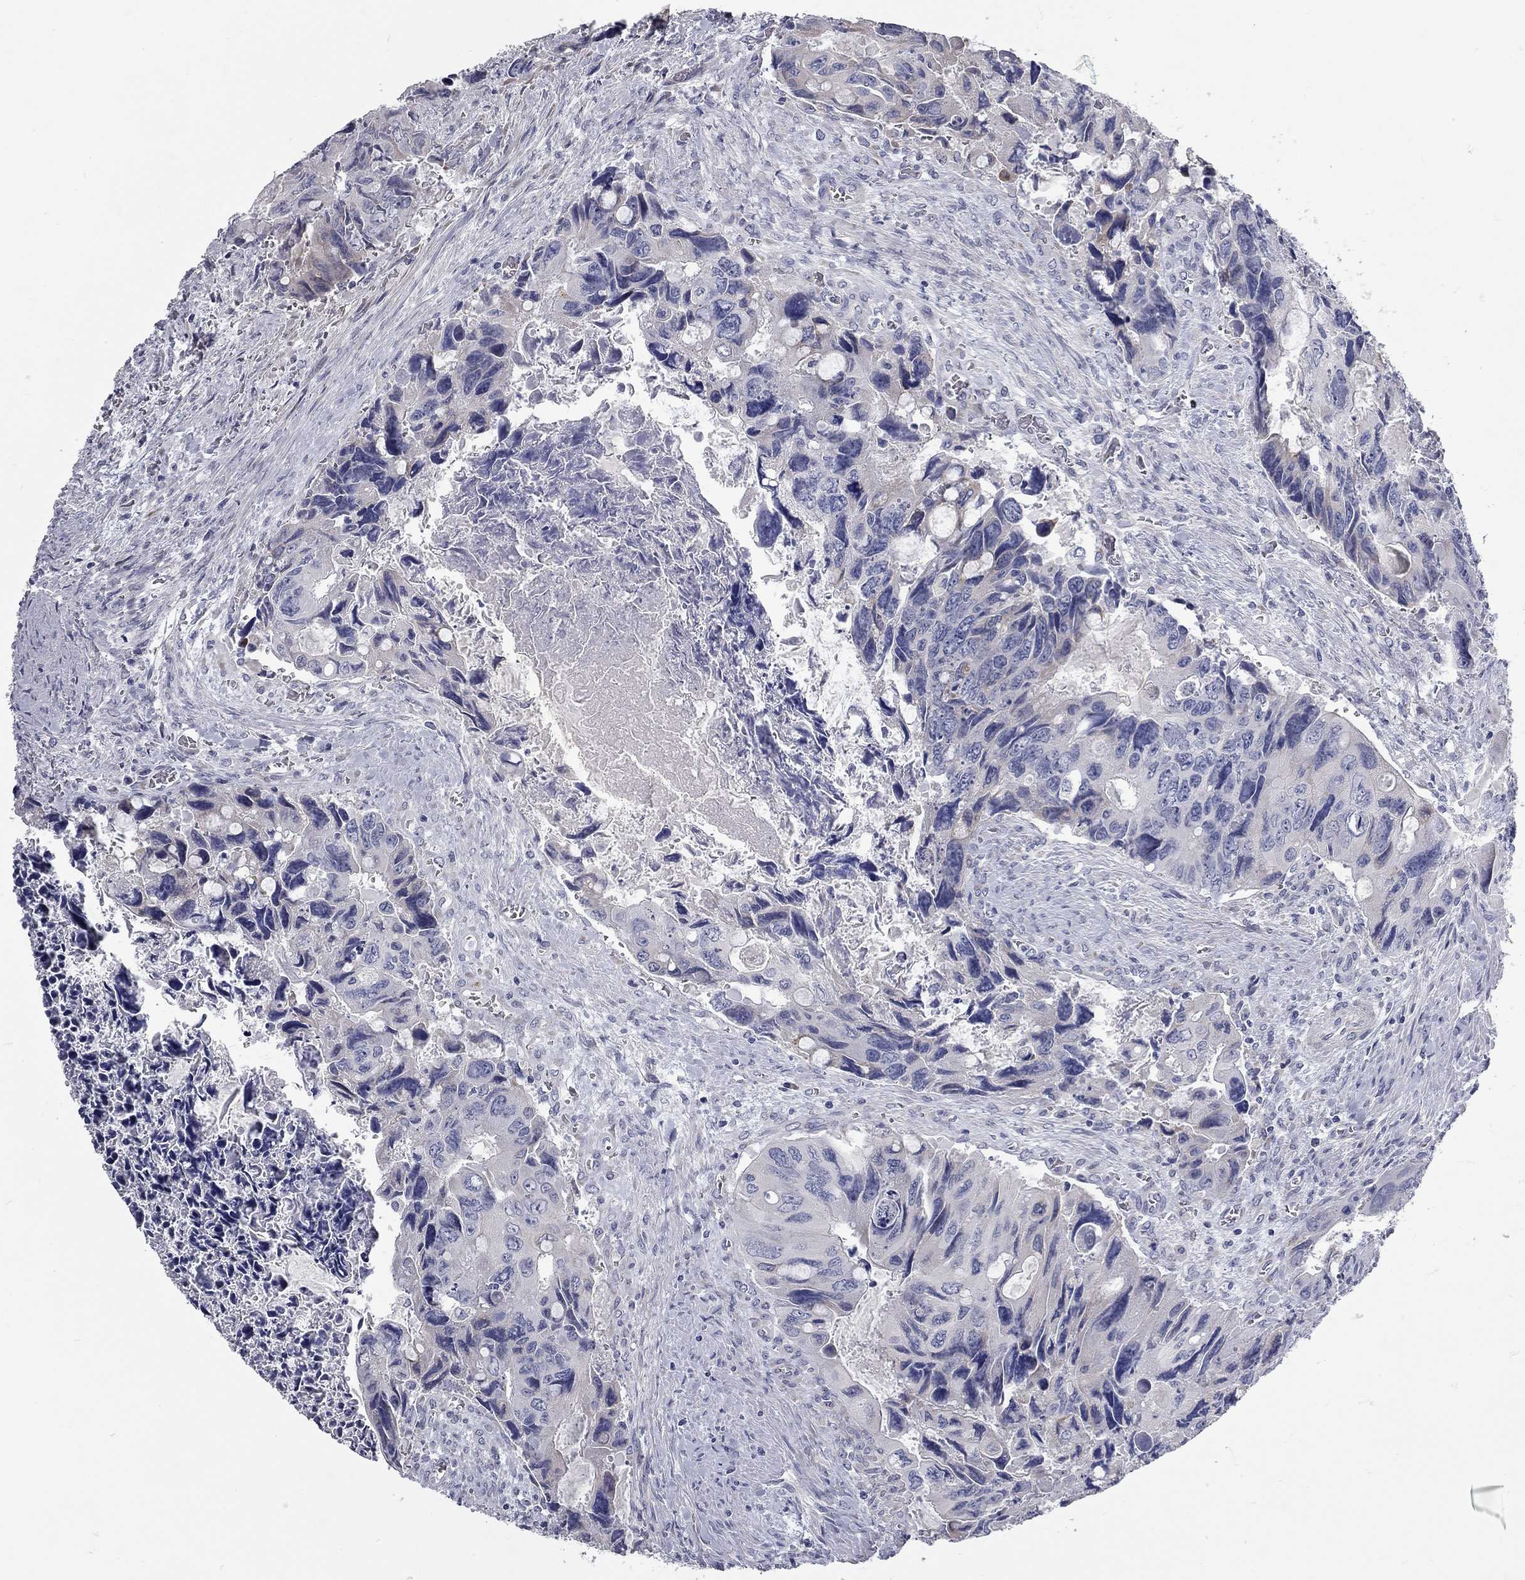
{"staining": {"intensity": "negative", "quantity": "none", "location": "none"}, "tissue": "colorectal cancer", "cell_type": "Tumor cells", "image_type": "cancer", "snomed": [{"axis": "morphology", "description": "Adenocarcinoma, NOS"}, {"axis": "topography", "description": "Rectum"}], "caption": "A histopathology image of adenocarcinoma (colorectal) stained for a protein displays no brown staining in tumor cells.", "gene": "XAGE2", "patient": {"sex": "male", "age": 62}}